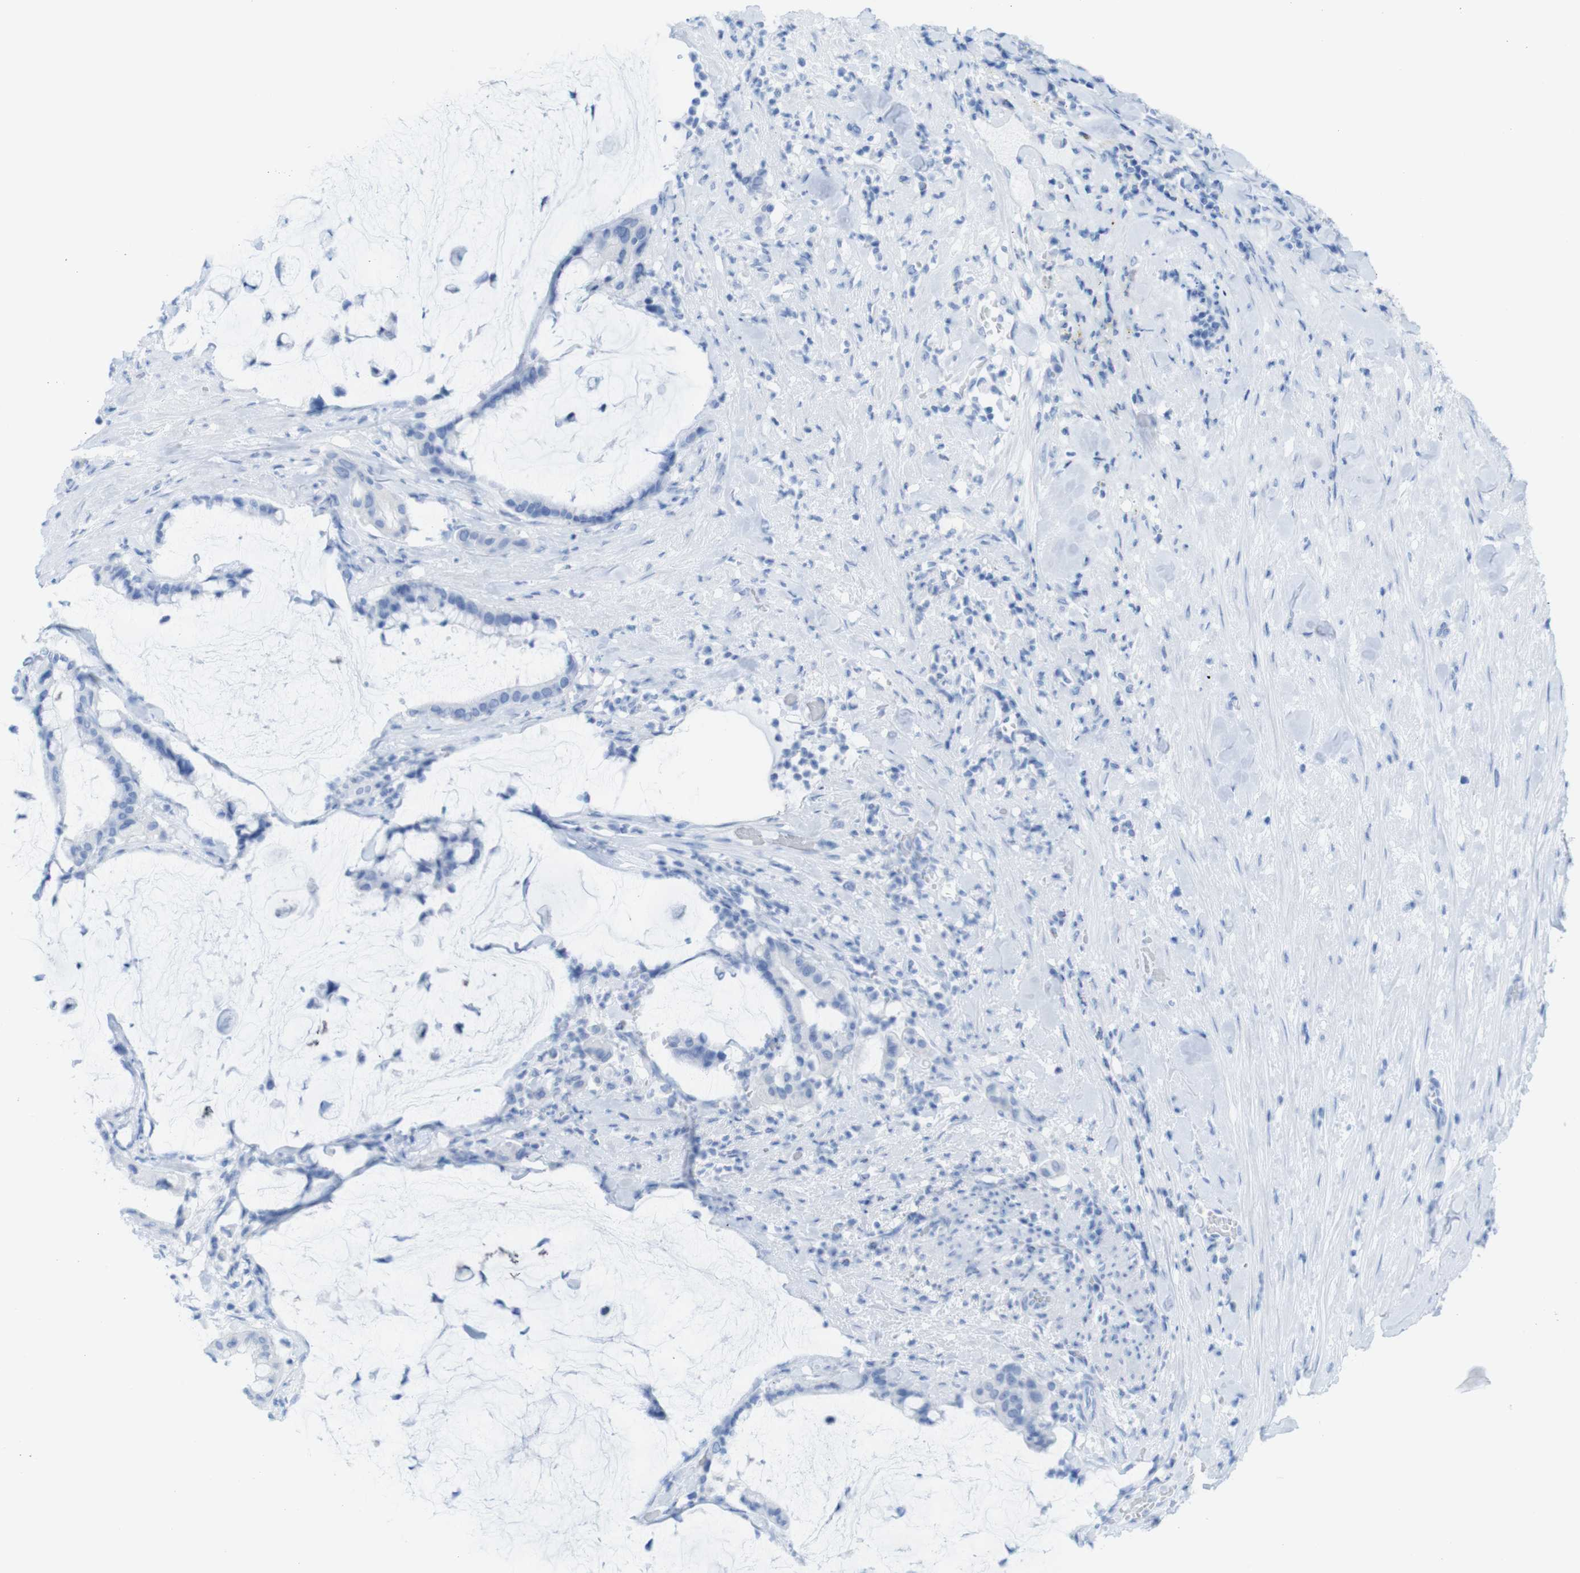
{"staining": {"intensity": "negative", "quantity": "none", "location": "none"}, "tissue": "pancreatic cancer", "cell_type": "Tumor cells", "image_type": "cancer", "snomed": [{"axis": "morphology", "description": "Adenocarcinoma, NOS"}, {"axis": "topography", "description": "Pancreas"}], "caption": "Pancreatic adenocarcinoma was stained to show a protein in brown. There is no significant staining in tumor cells.", "gene": "MYH7", "patient": {"sex": "male", "age": 41}}